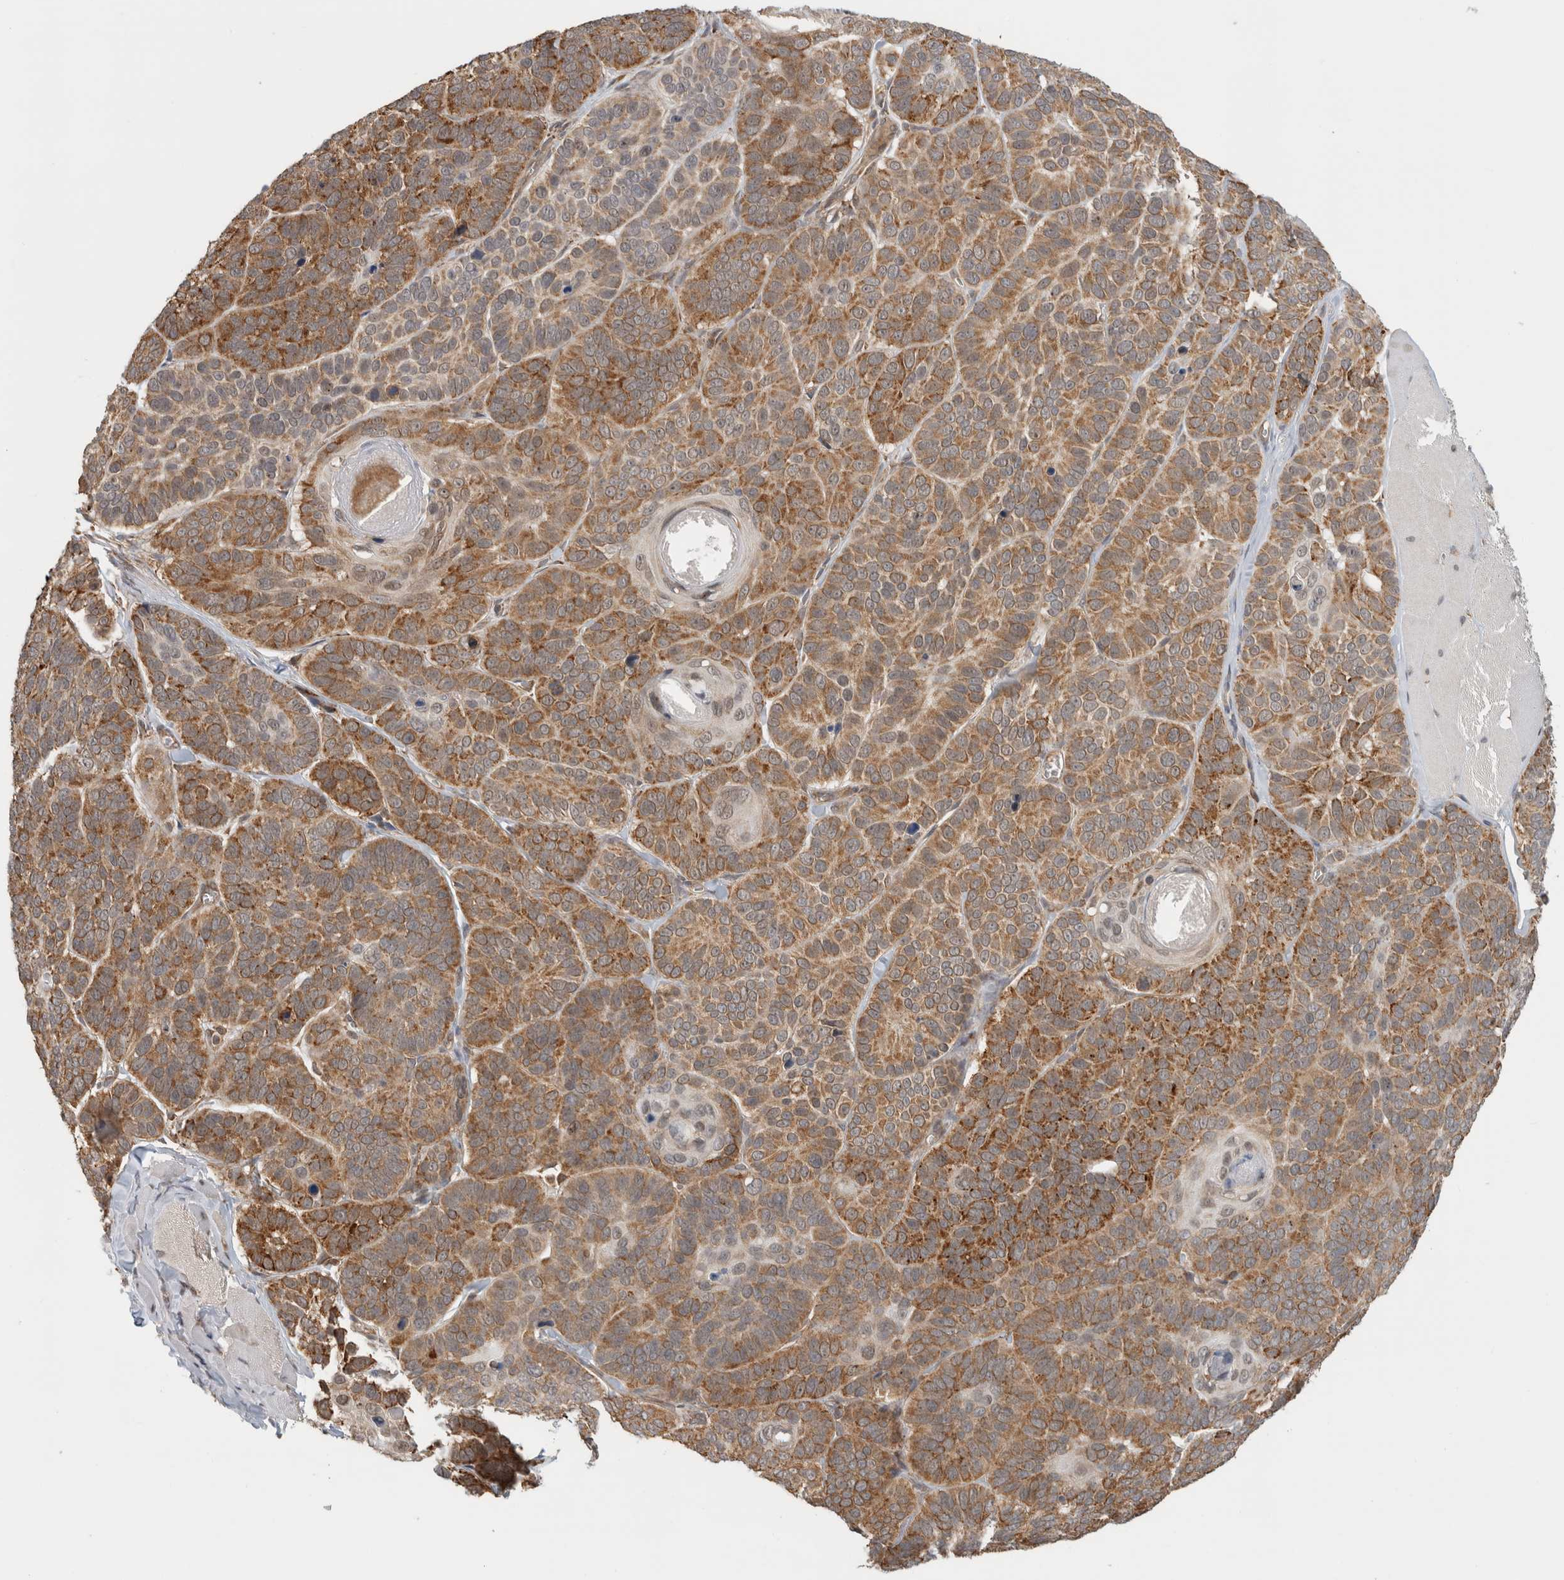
{"staining": {"intensity": "moderate", "quantity": ">75%", "location": "cytoplasmic/membranous"}, "tissue": "skin cancer", "cell_type": "Tumor cells", "image_type": "cancer", "snomed": [{"axis": "morphology", "description": "Basal cell carcinoma"}, {"axis": "topography", "description": "Skin"}], "caption": "This photomicrograph reveals immunohistochemistry (IHC) staining of basal cell carcinoma (skin), with medium moderate cytoplasmic/membranous staining in about >75% of tumor cells.", "gene": "MS4A7", "patient": {"sex": "male", "age": 62}}